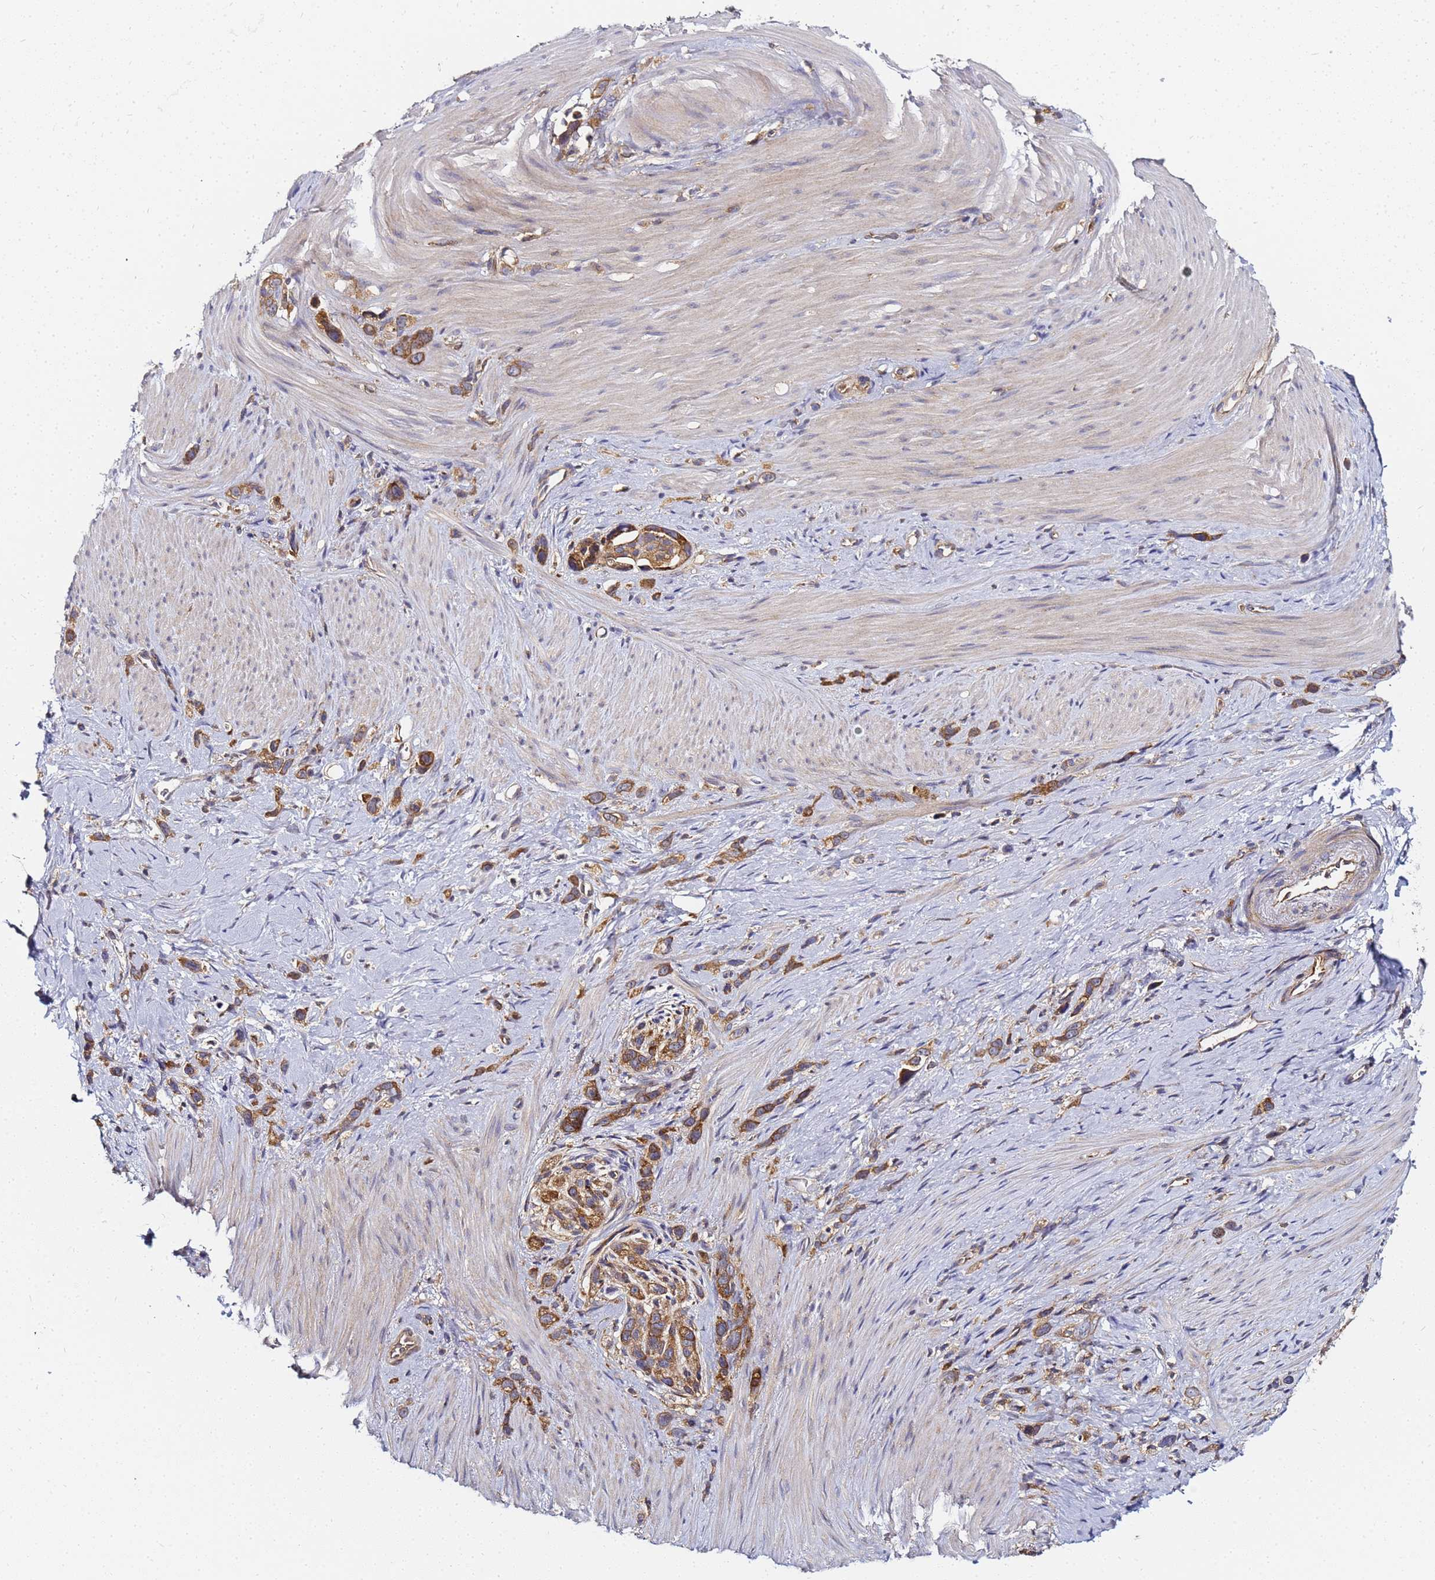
{"staining": {"intensity": "moderate", "quantity": ">75%", "location": "cytoplasmic/membranous"}, "tissue": "stomach cancer", "cell_type": "Tumor cells", "image_type": "cancer", "snomed": [{"axis": "morphology", "description": "Adenocarcinoma, NOS"}, {"axis": "topography", "description": "Stomach"}], "caption": "IHC staining of adenocarcinoma (stomach), which displays medium levels of moderate cytoplasmic/membranous expression in about >75% of tumor cells indicating moderate cytoplasmic/membranous protein positivity. The staining was performed using DAB (brown) for protein detection and nuclei were counterstained in hematoxylin (blue).", "gene": "CHM", "patient": {"sex": "female", "age": 65}}